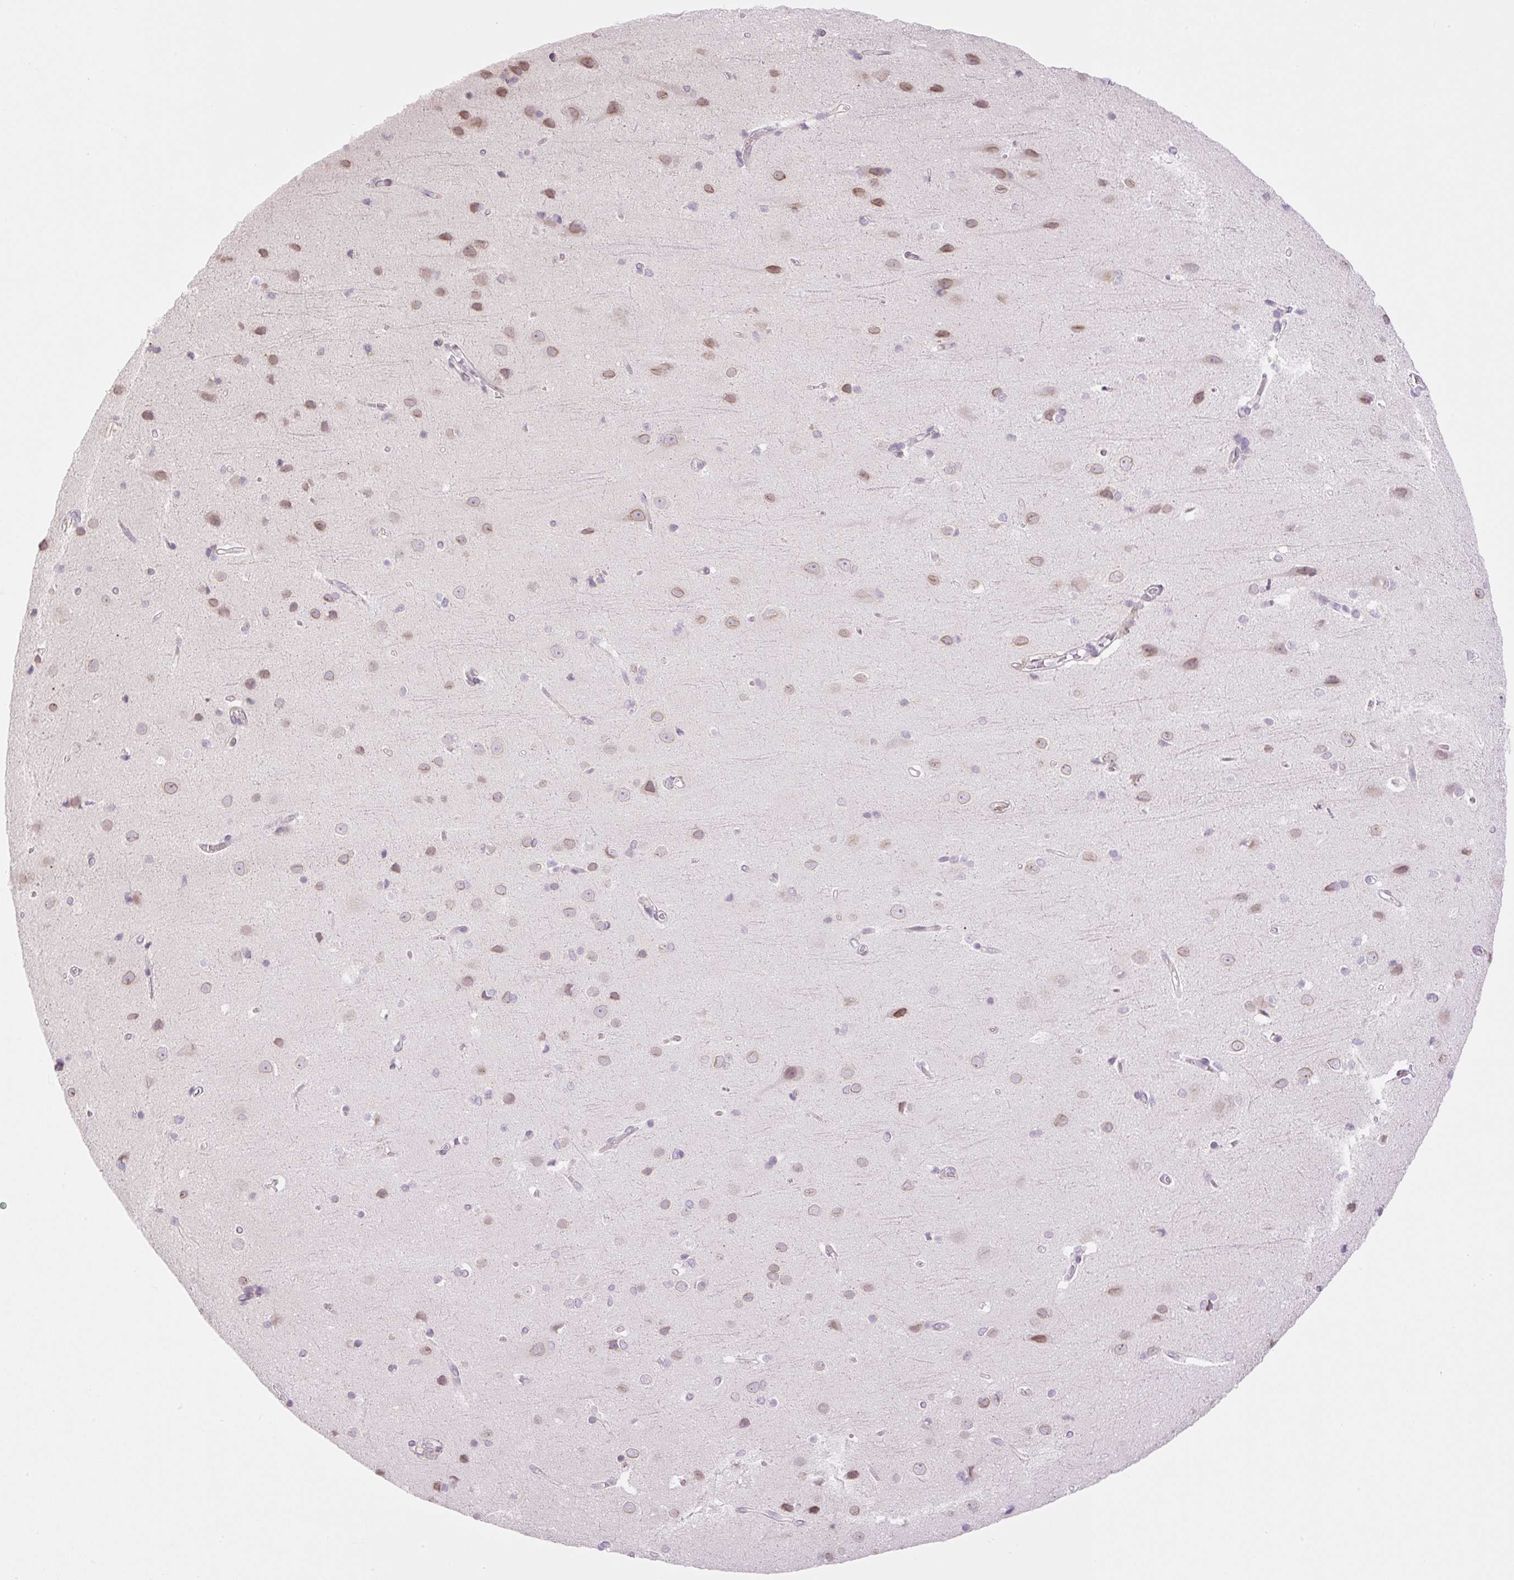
{"staining": {"intensity": "negative", "quantity": "none", "location": "none"}, "tissue": "cerebral cortex", "cell_type": "Endothelial cells", "image_type": "normal", "snomed": [{"axis": "morphology", "description": "Normal tissue, NOS"}, {"axis": "topography", "description": "Cerebral cortex"}], "caption": "High power microscopy photomicrograph of an immunohistochemistry micrograph of unremarkable cerebral cortex, revealing no significant positivity in endothelial cells.", "gene": "TBX15", "patient": {"sex": "male", "age": 37}}